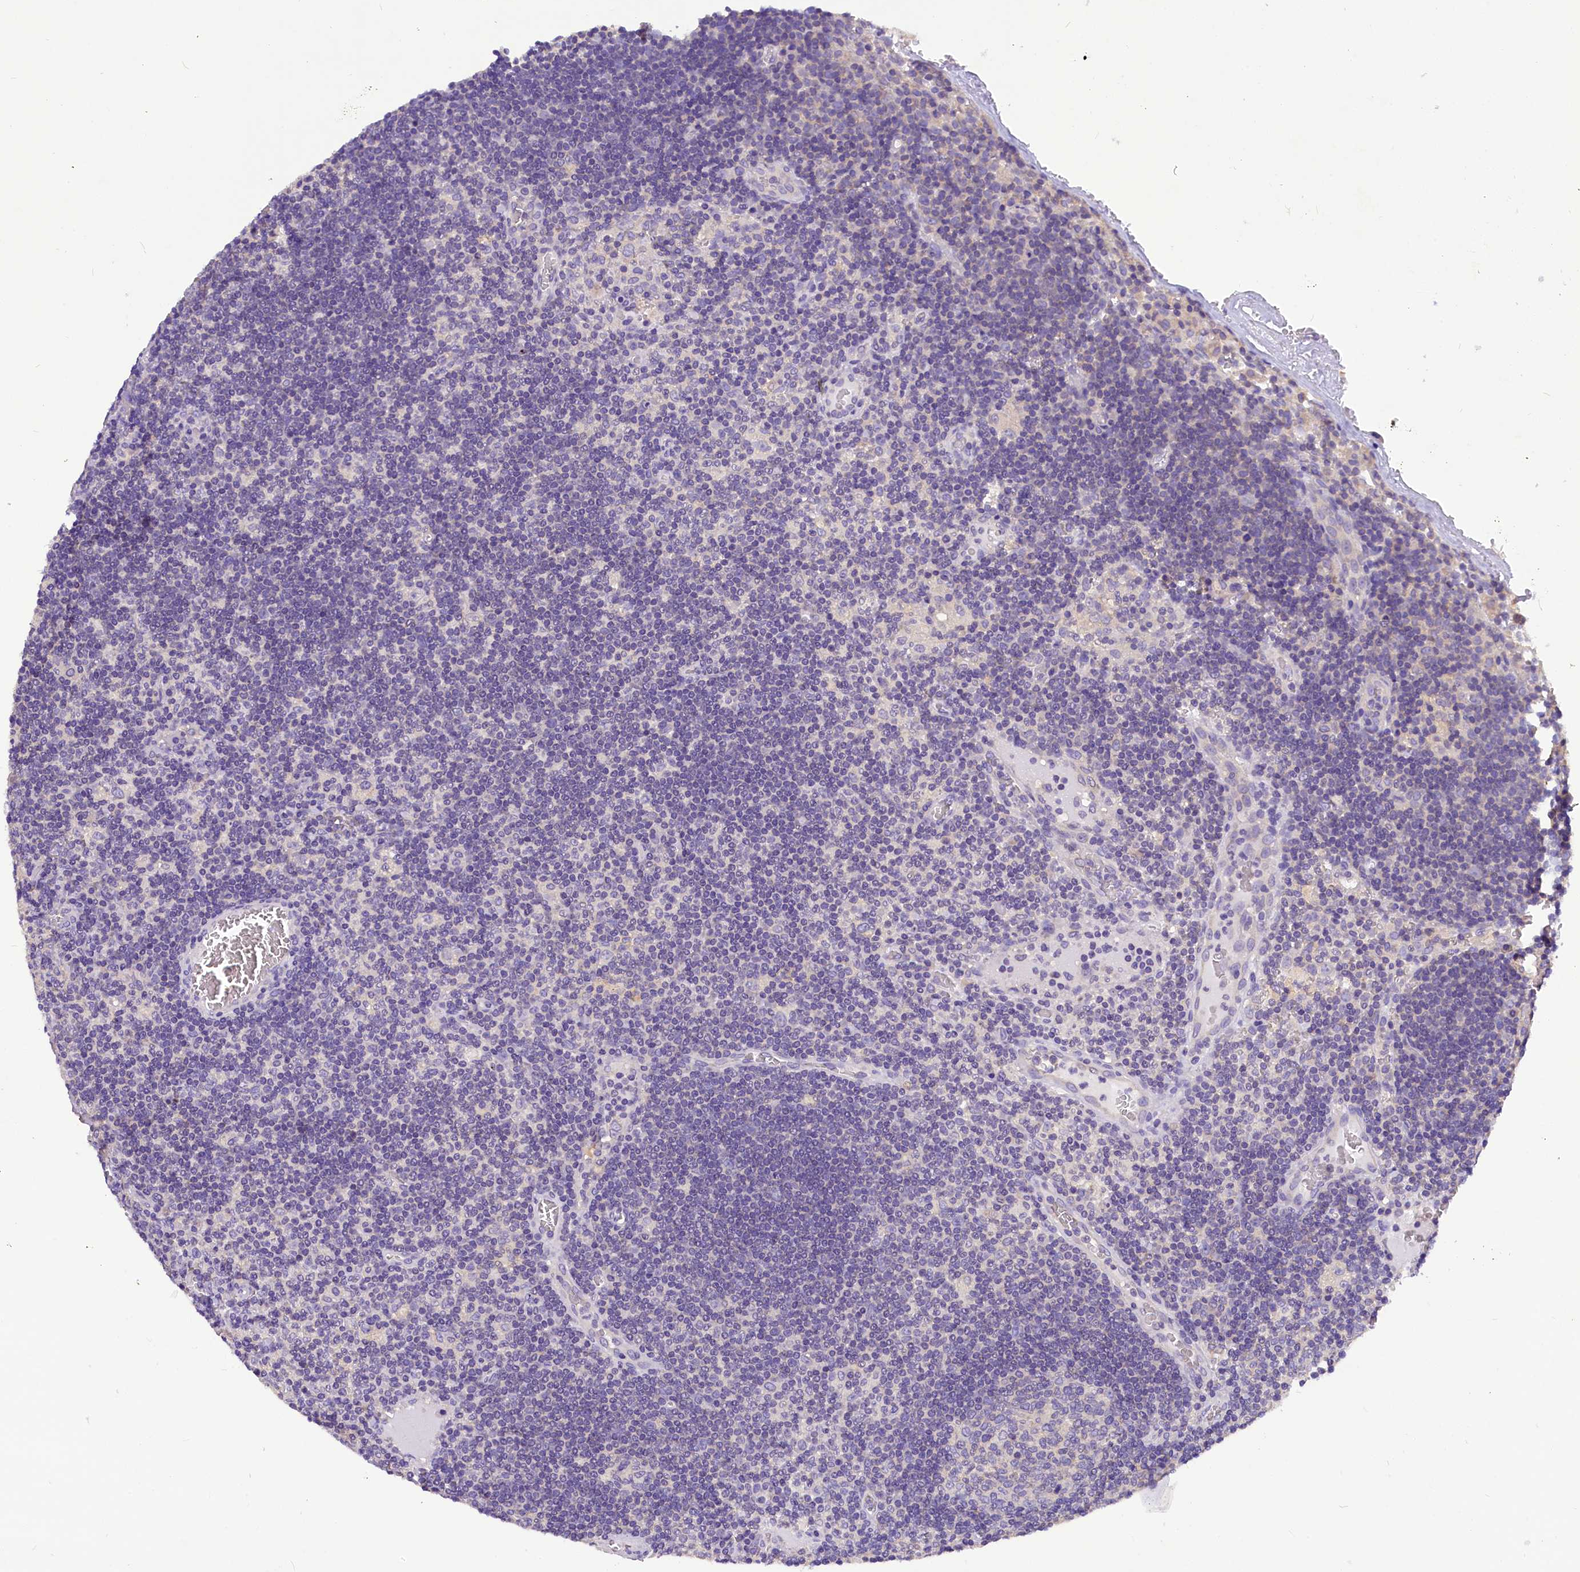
{"staining": {"intensity": "negative", "quantity": "none", "location": "none"}, "tissue": "lymph node", "cell_type": "Germinal center cells", "image_type": "normal", "snomed": [{"axis": "morphology", "description": "Normal tissue, NOS"}, {"axis": "topography", "description": "Lymph node"}], "caption": "Immunohistochemistry (IHC) image of normal human lymph node stained for a protein (brown), which reveals no expression in germinal center cells.", "gene": "AP3B2", "patient": {"sex": "female", "age": 73}}